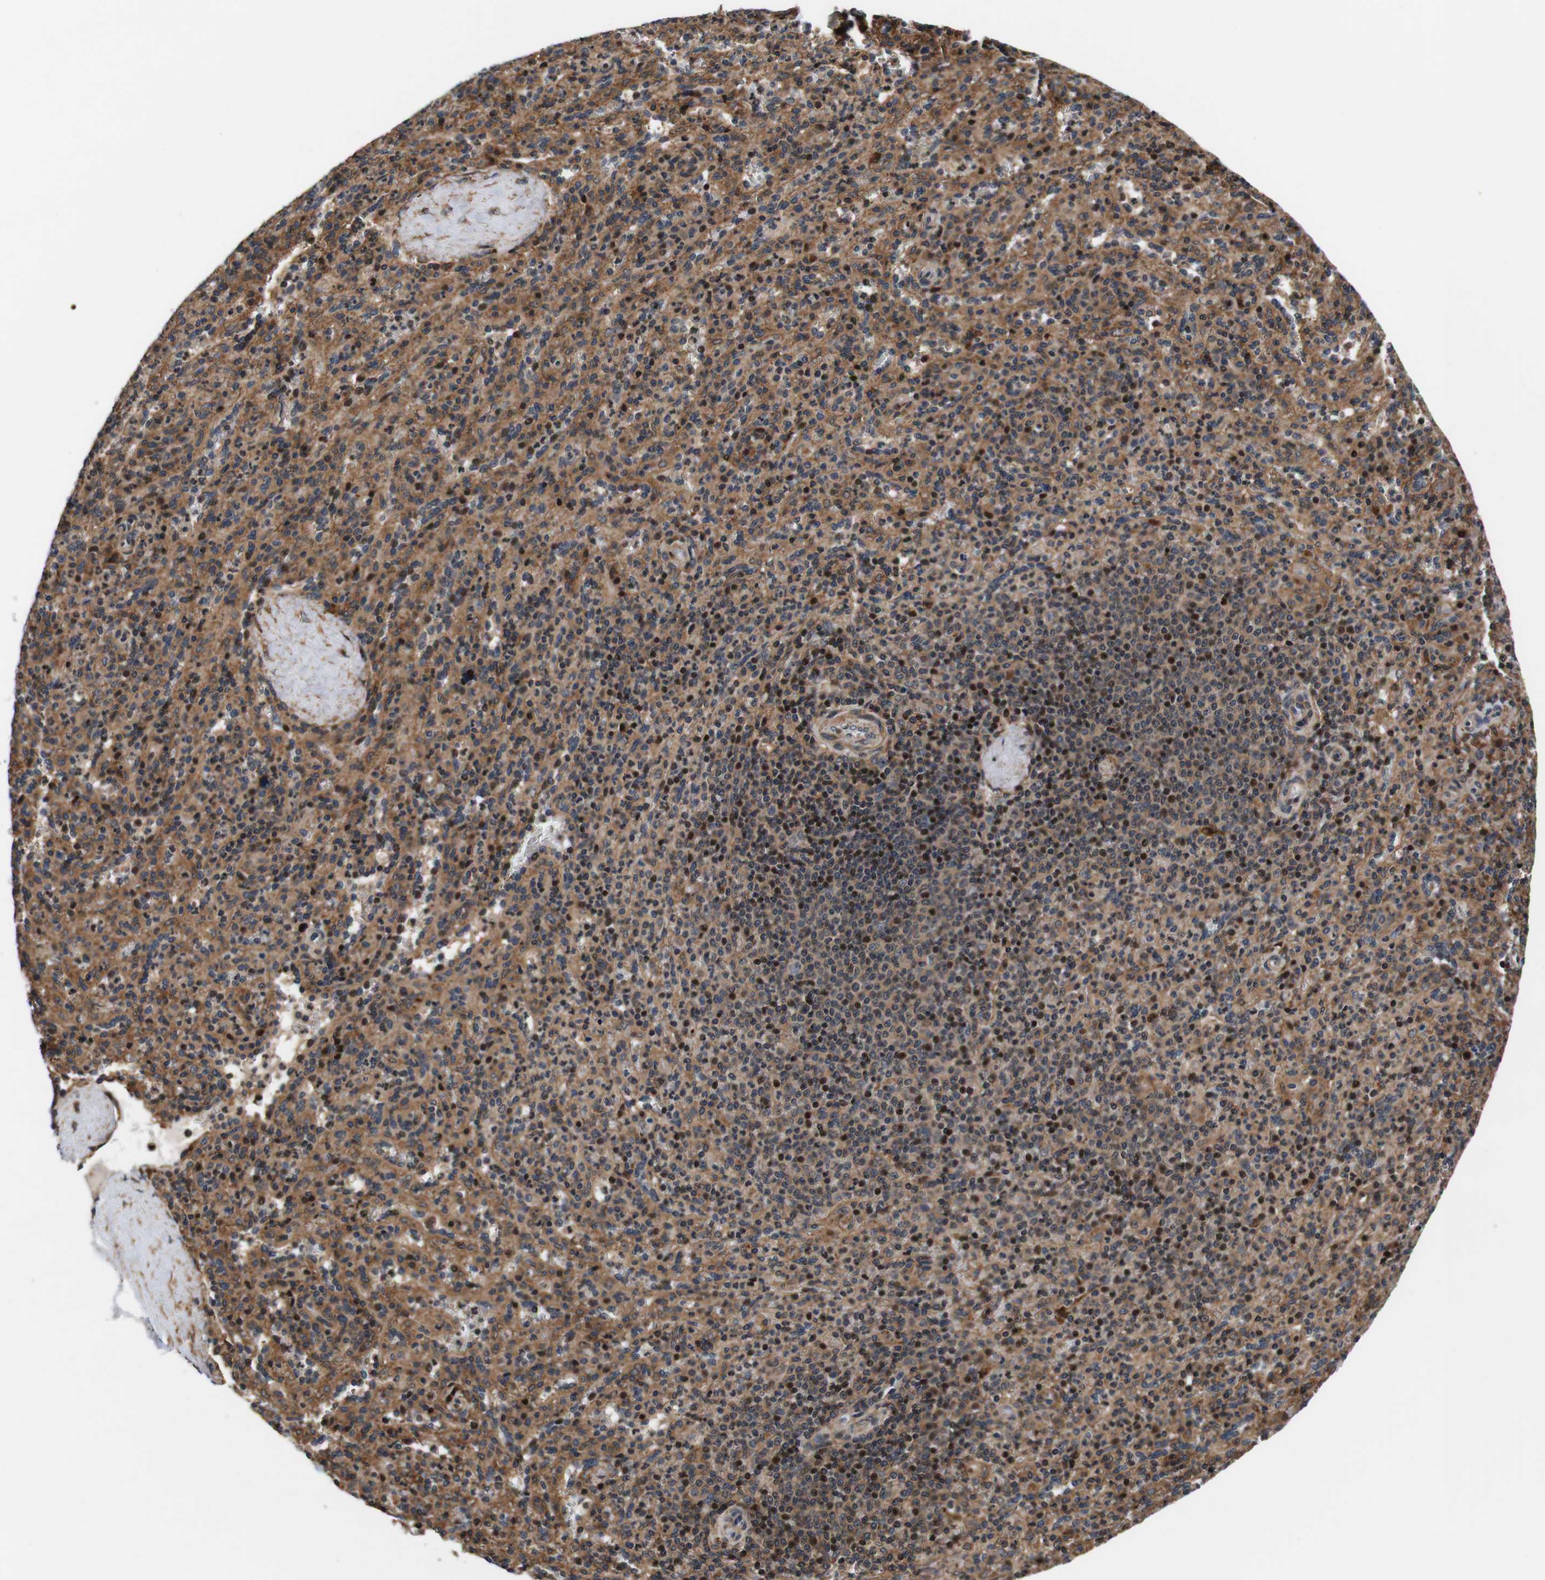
{"staining": {"intensity": "strong", "quantity": "25%-75%", "location": "cytoplasmic/membranous,nuclear"}, "tissue": "spleen", "cell_type": "Cells in red pulp", "image_type": "normal", "snomed": [{"axis": "morphology", "description": "Normal tissue, NOS"}, {"axis": "topography", "description": "Spleen"}], "caption": "Brown immunohistochemical staining in unremarkable spleen displays strong cytoplasmic/membranous,nuclear staining in about 25%-75% of cells in red pulp.", "gene": "LRP4", "patient": {"sex": "male", "age": 36}}